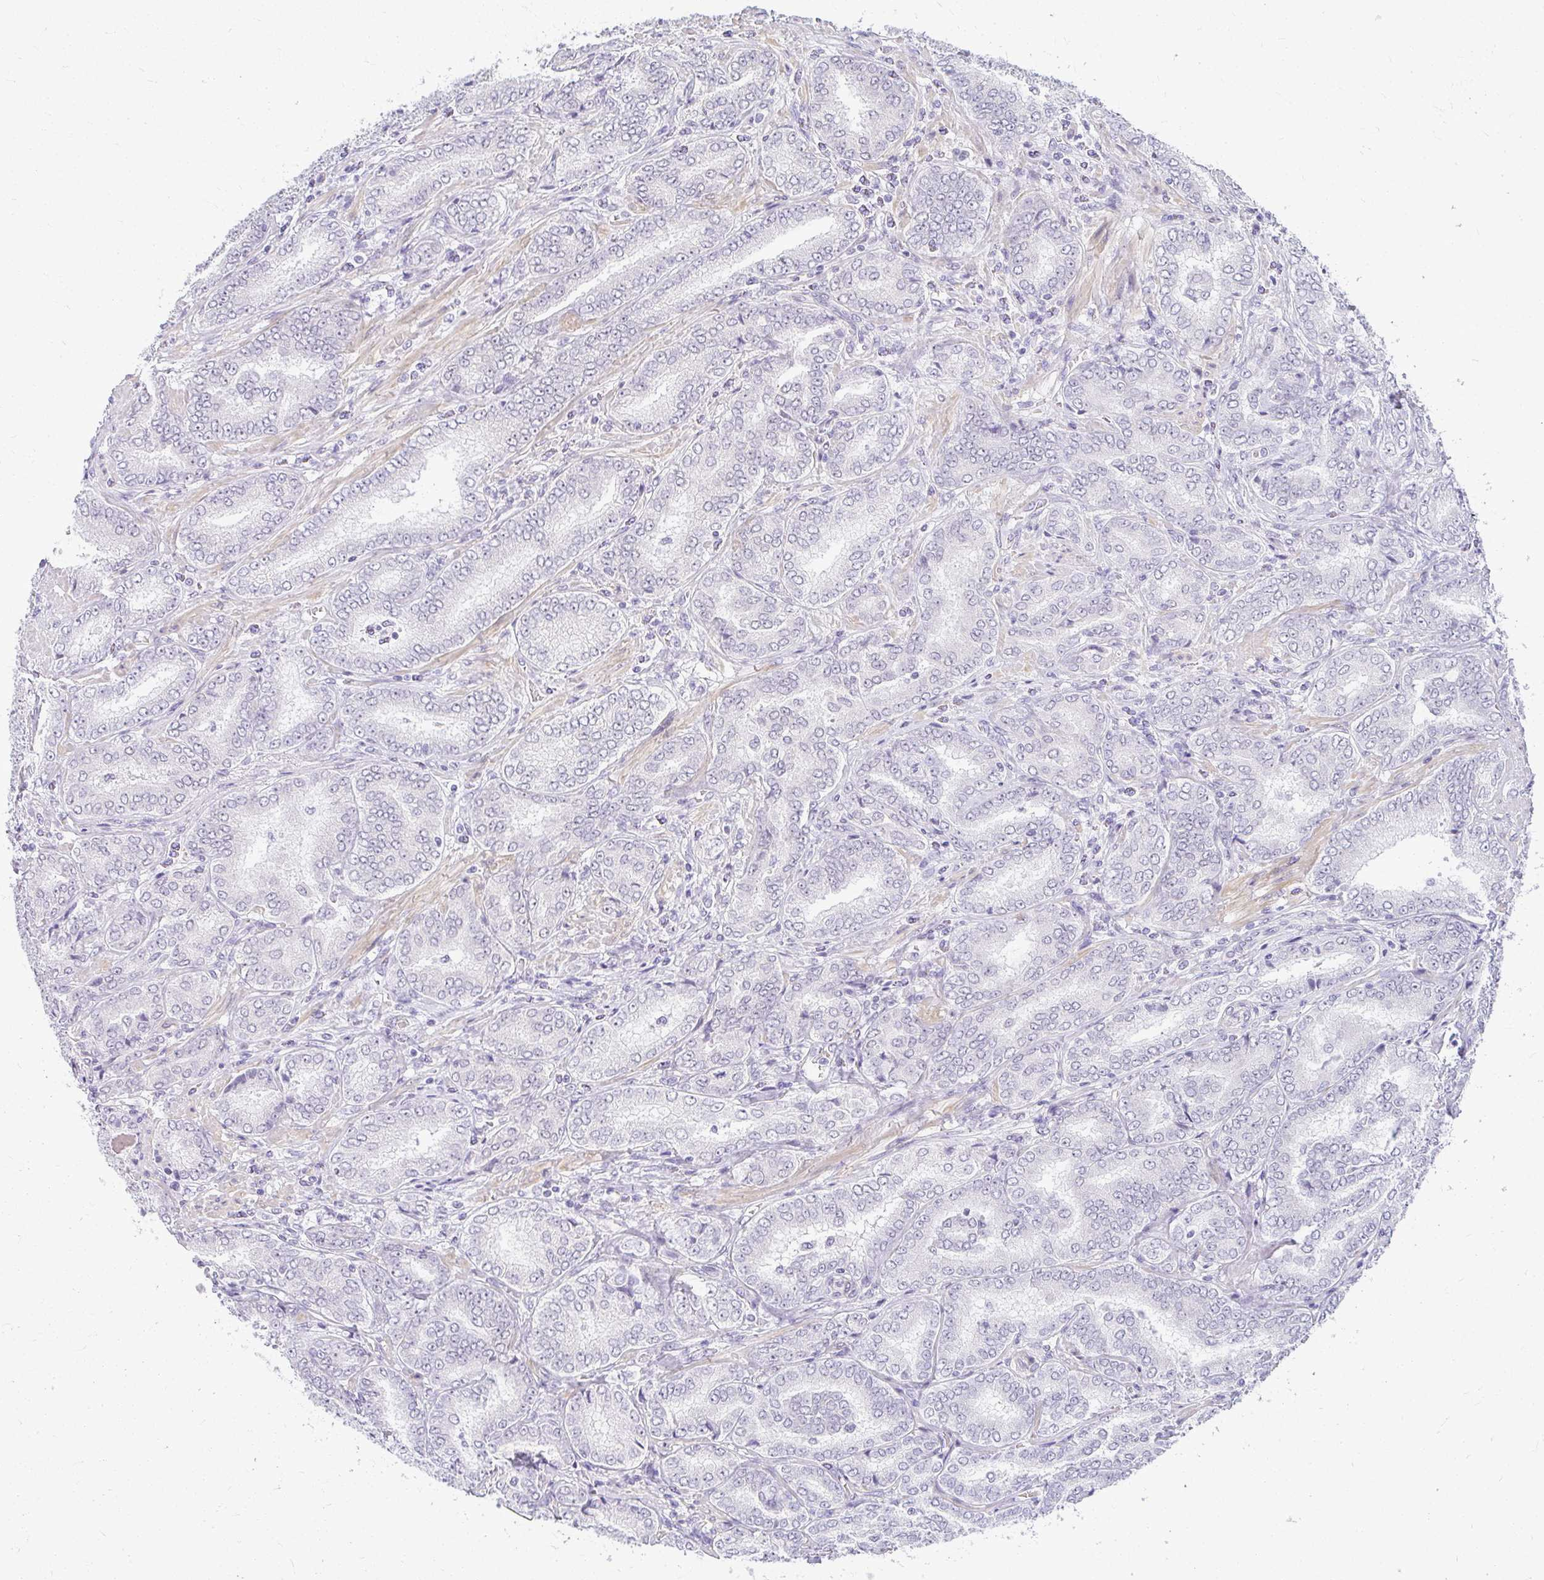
{"staining": {"intensity": "negative", "quantity": "none", "location": "none"}, "tissue": "prostate cancer", "cell_type": "Tumor cells", "image_type": "cancer", "snomed": [{"axis": "morphology", "description": "Adenocarcinoma, High grade"}, {"axis": "topography", "description": "Prostate"}], "caption": "Immunohistochemical staining of human prostate adenocarcinoma (high-grade) displays no significant staining in tumor cells.", "gene": "TEX33", "patient": {"sex": "male", "age": 72}}